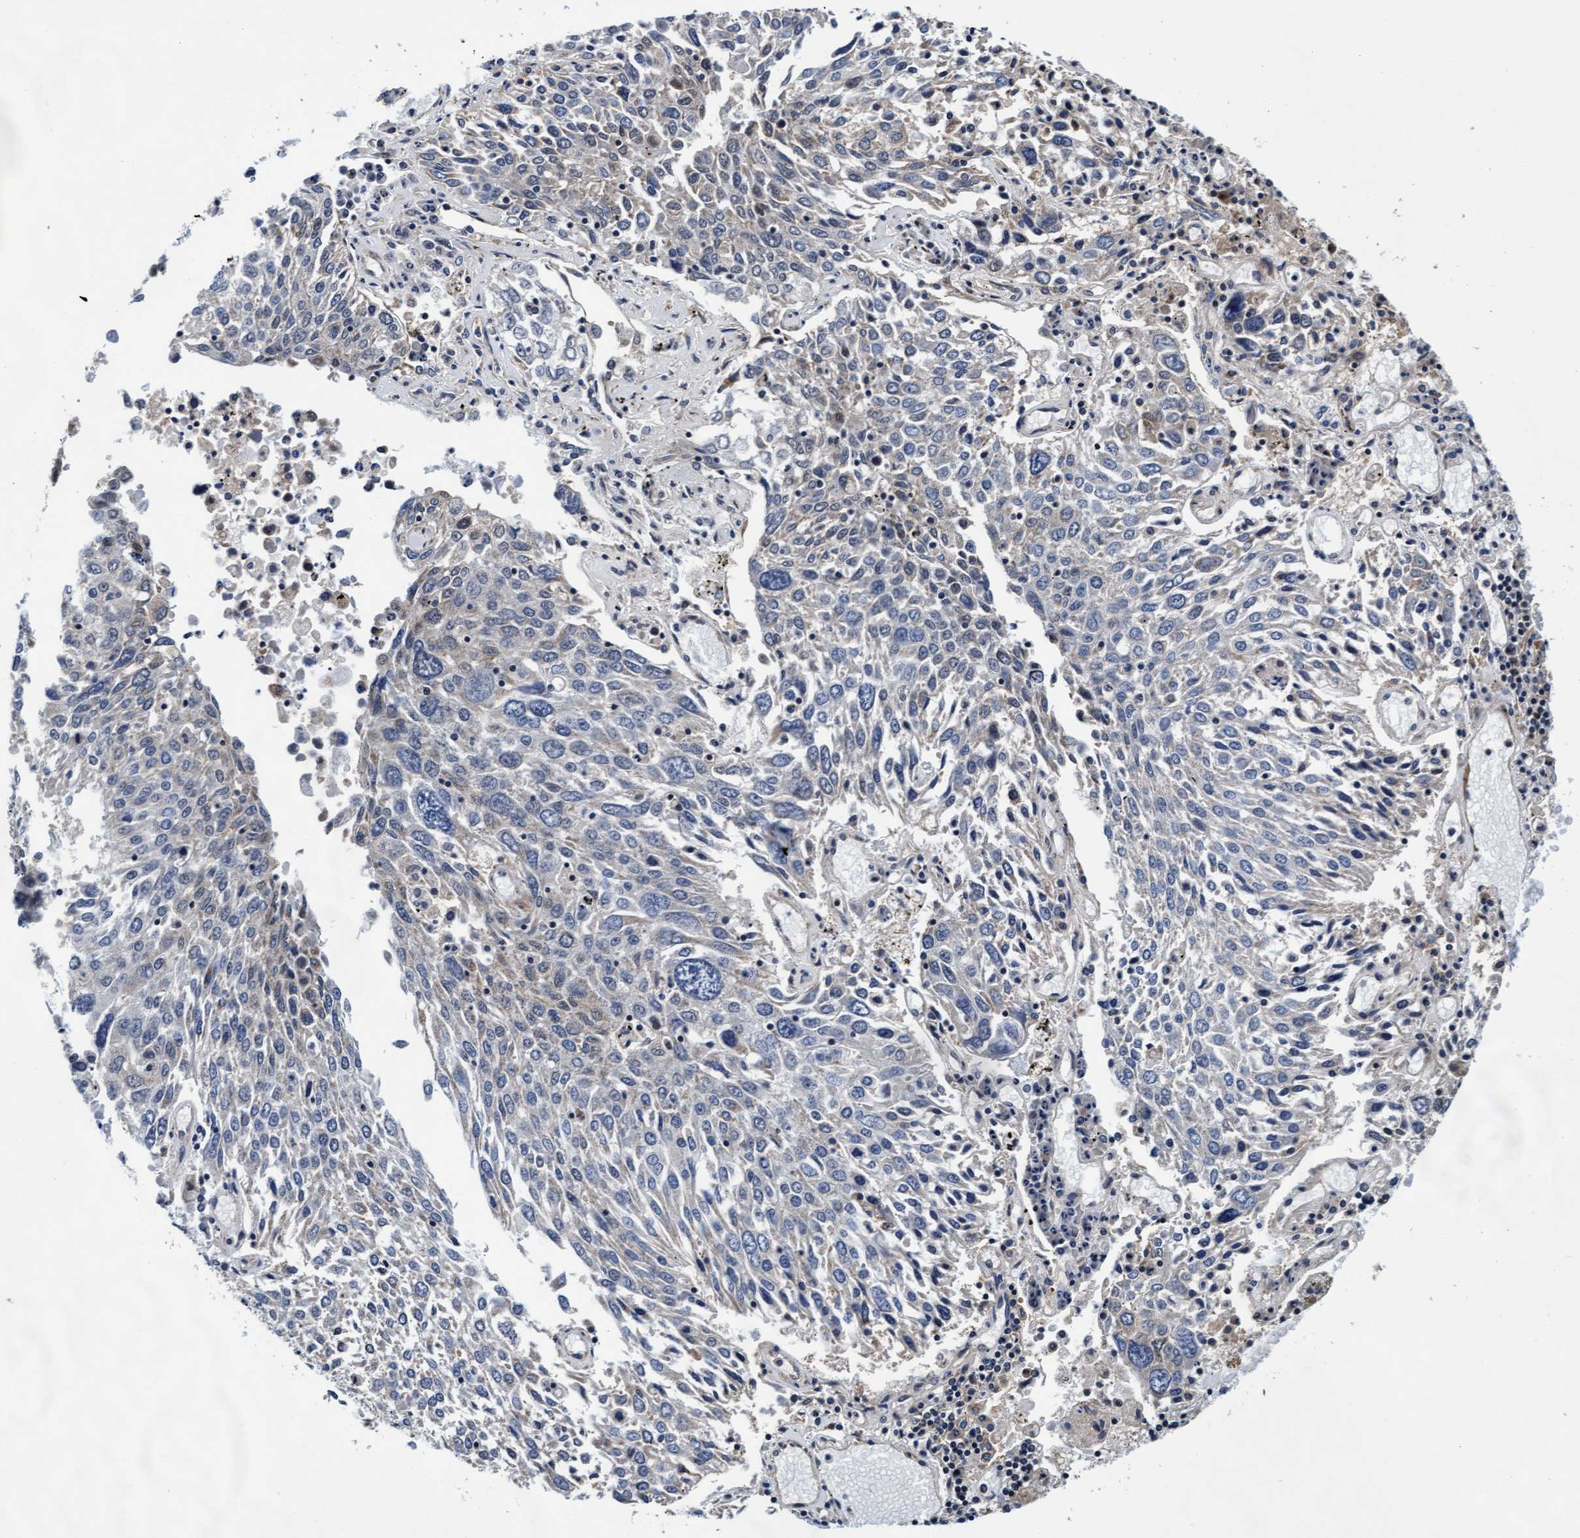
{"staining": {"intensity": "moderate", "quantity": "<25%", "location": "cytoplasmic/membranous"}, "tissue": "lung cancer", "cell_type": "Tumor cells", "image_type": "cancer", "snomed": [{"axis": "morphology", "description": "Squamous cell carcinoma, NOS"}, {"axis": "topography", "description": "Lung"}], "caption": "DAB (3,3'-diaminobenzidine) immunohistochemical staining of human squamous cell carcinoma (lung) reveals moderate cytoplasmic/membranous protein staining in approximately <25% of tumor cells.", "gene": "EFCAB13", "patient": {"sex": "male", "age": 65}}